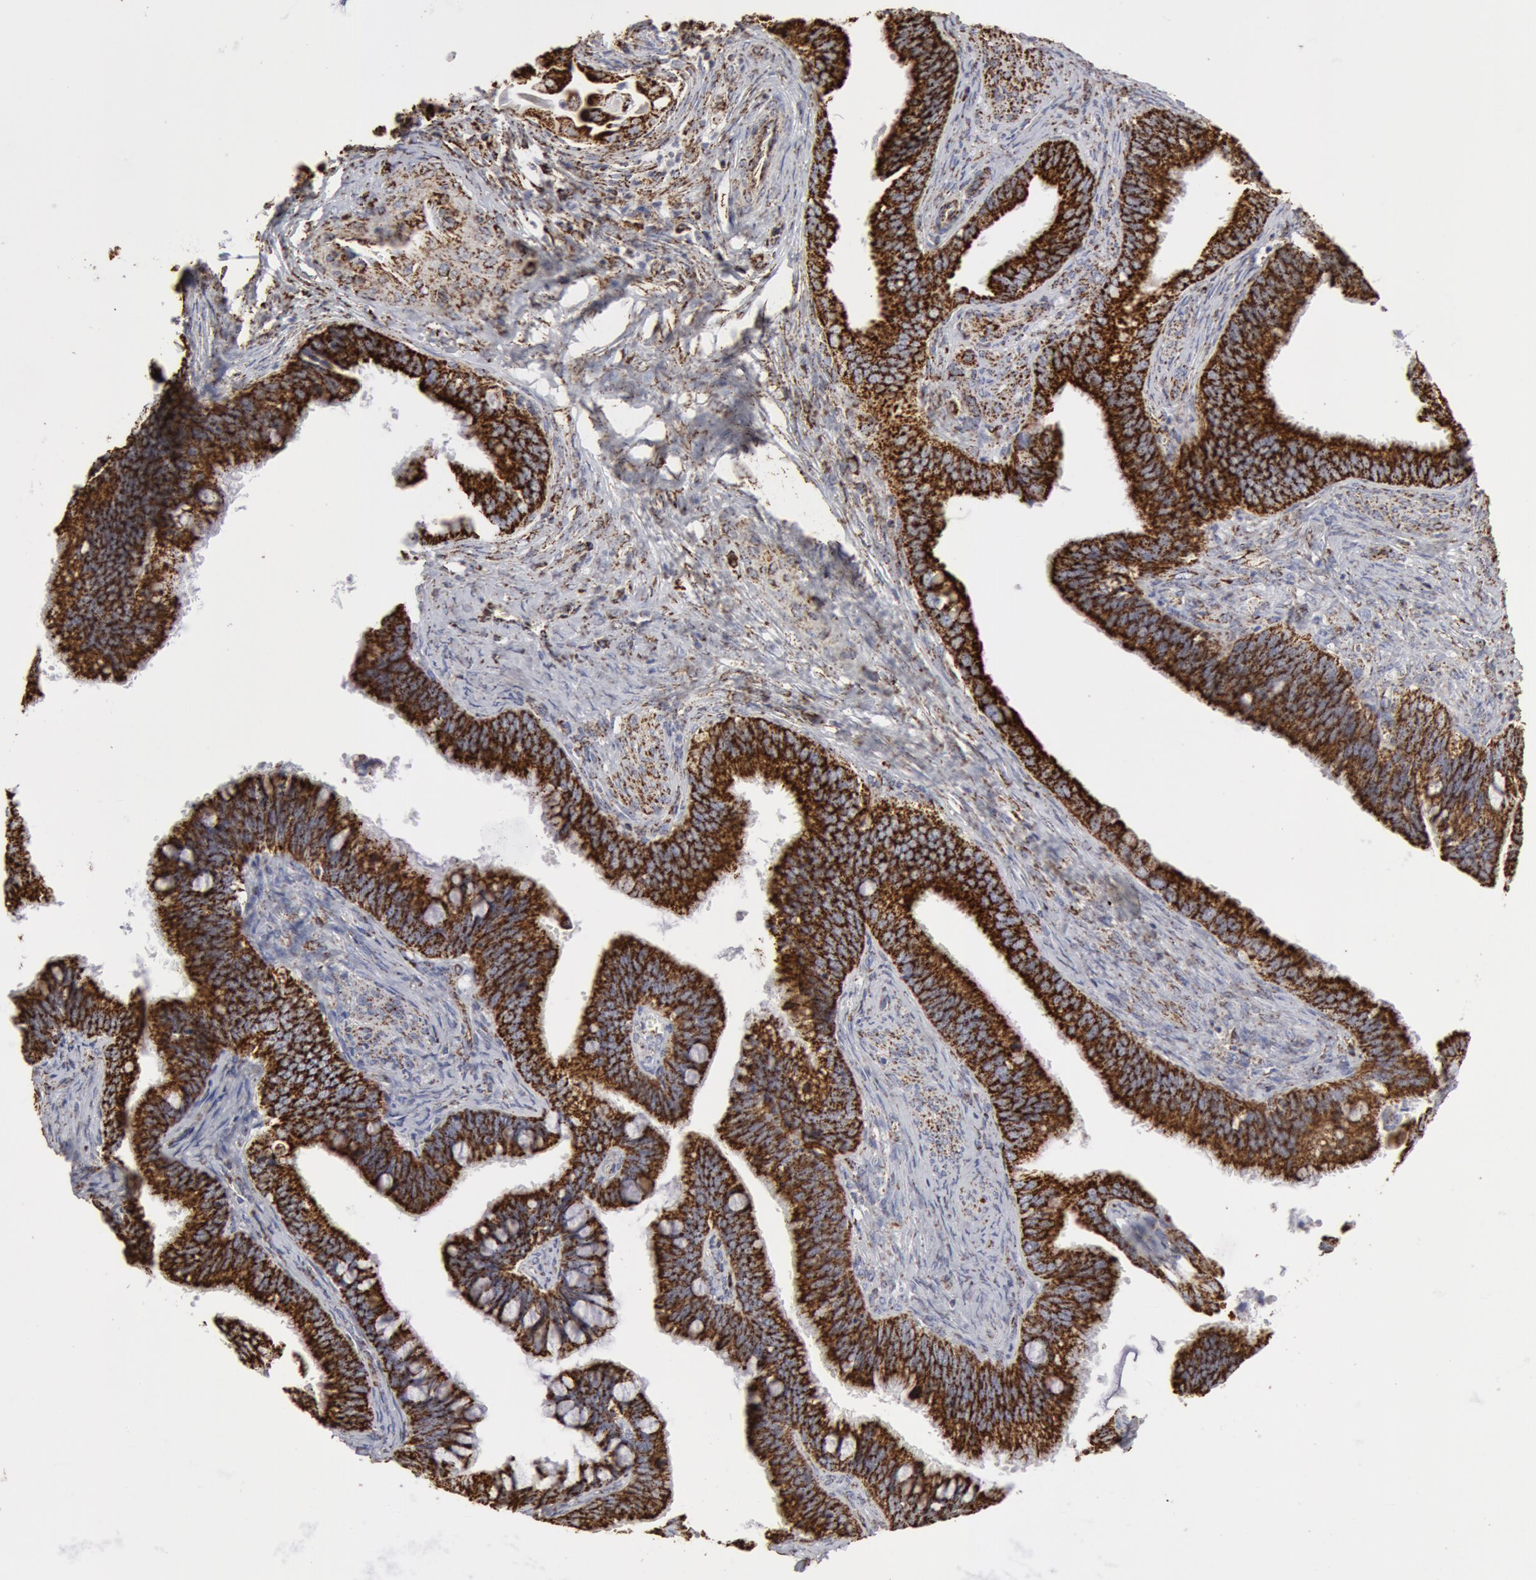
{"staining": {"intensity": "strong", "quantity": ">75%", "location": "cytoplasmic/membranous"}, "tissue": "cervical cancer", "cell_type": "Tumor cells", "image_type": "cancer", "snomed": [{"axis": "morphology", "description": "Adenocarcinoma, NOS"}, {"axis": "topography", "description": "Cervix"}], "caption": "Cervical adenocarcinoma stained with a brown dye shows strong cytoplasmic/membranous positive staining in about >75% of tumor cells.", "gene": "ATP5F1B", "patient": {"sex": "female", "age": 41}}